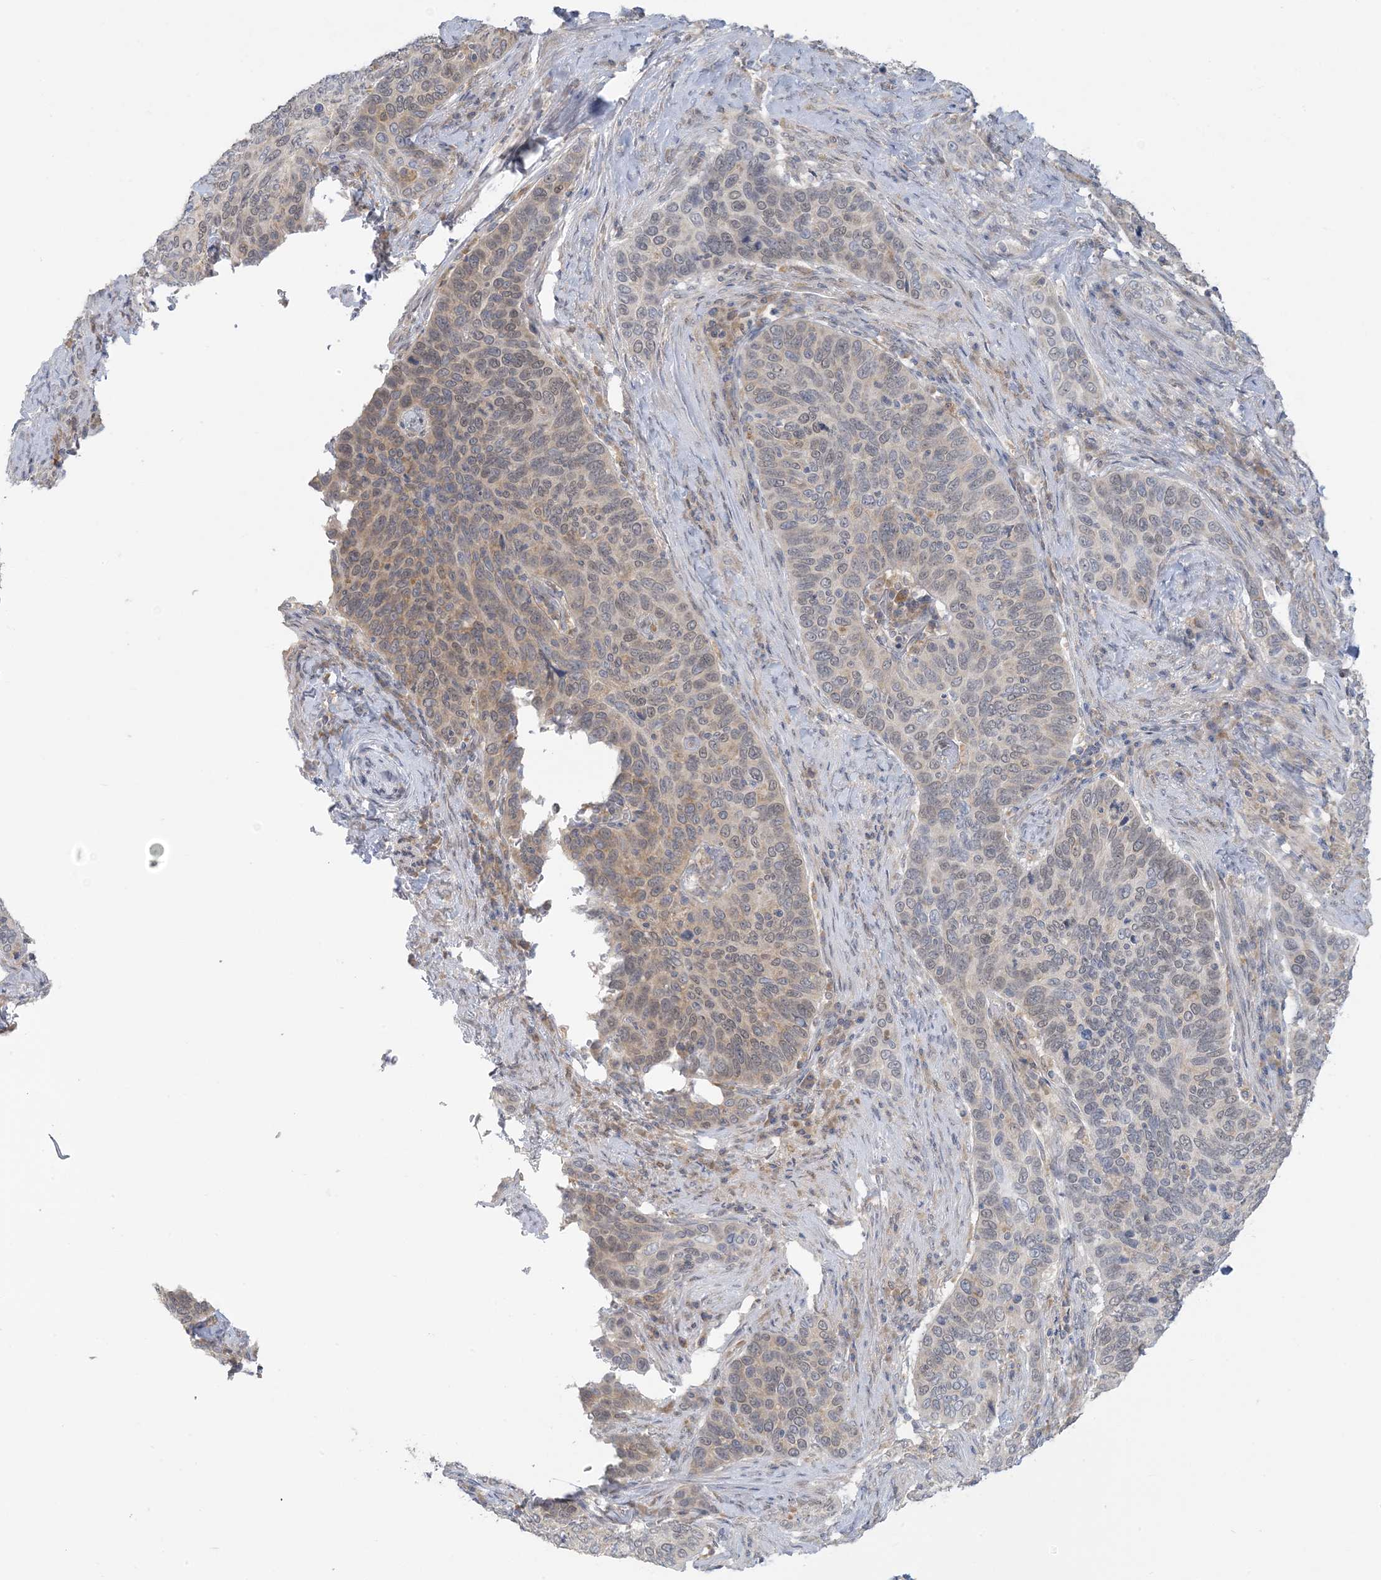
{"staining": {"intensity": "moderate", "quantity": "<25%", "location": "cytoplasmic/membranous"}, "tissue": "cervical cancer", "cell_type": "Tumor cells", "image_type": "cancer", "snomed": [{"axis": "morphology", "description": "Squamous cell carcinoma, NOS"}, {"axis": "topography", "description": "Cervix"}], "caption": "Immunohistochemical staining of cervical cancer (squamous cell carcinoma) reveals moderate cytoplasmic/membranous protein positivity in about <25% of tumor cells.", "gene": "EEFSEC", "patient": {"sex": "female", "age": 60}}